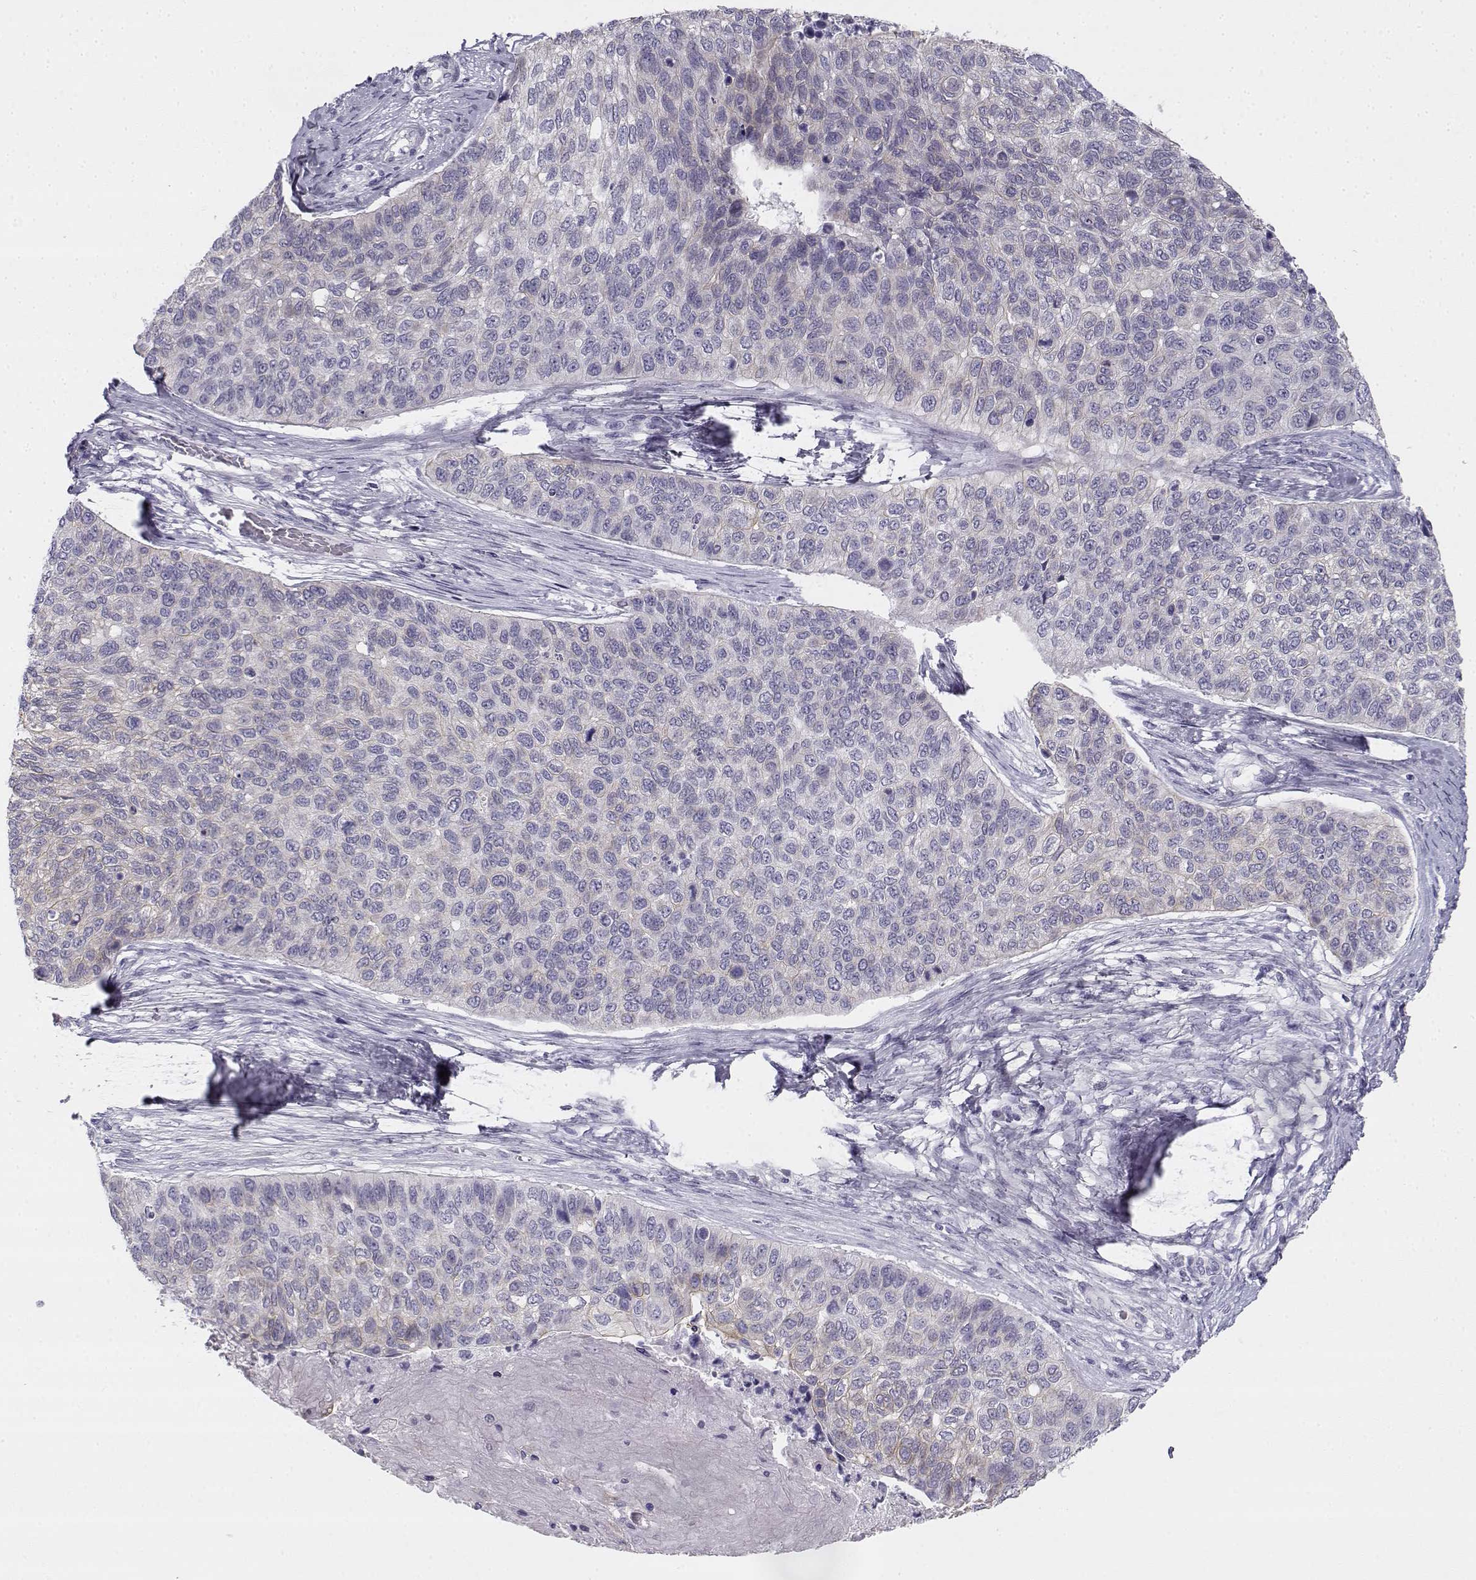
{"staining": {"intensity": "negative", "quantity": "none", "location": "none"}, "tissue": "lung cancer", "cell_type": "Tumor cells", "image_type": "cancer", "snomed": [{"axis": "morphology", "description": "Squamous cell carcinoma, NOS"}, {"axis": "topography", "description": "Lung"}], "caption": "This is an immunohistochemistry (IHC) photomicrograph of human lung cancer. There is no staining in tumor cells.", "gene": "CREB3L3", "patient": {"sex": "male", "age": 69}}